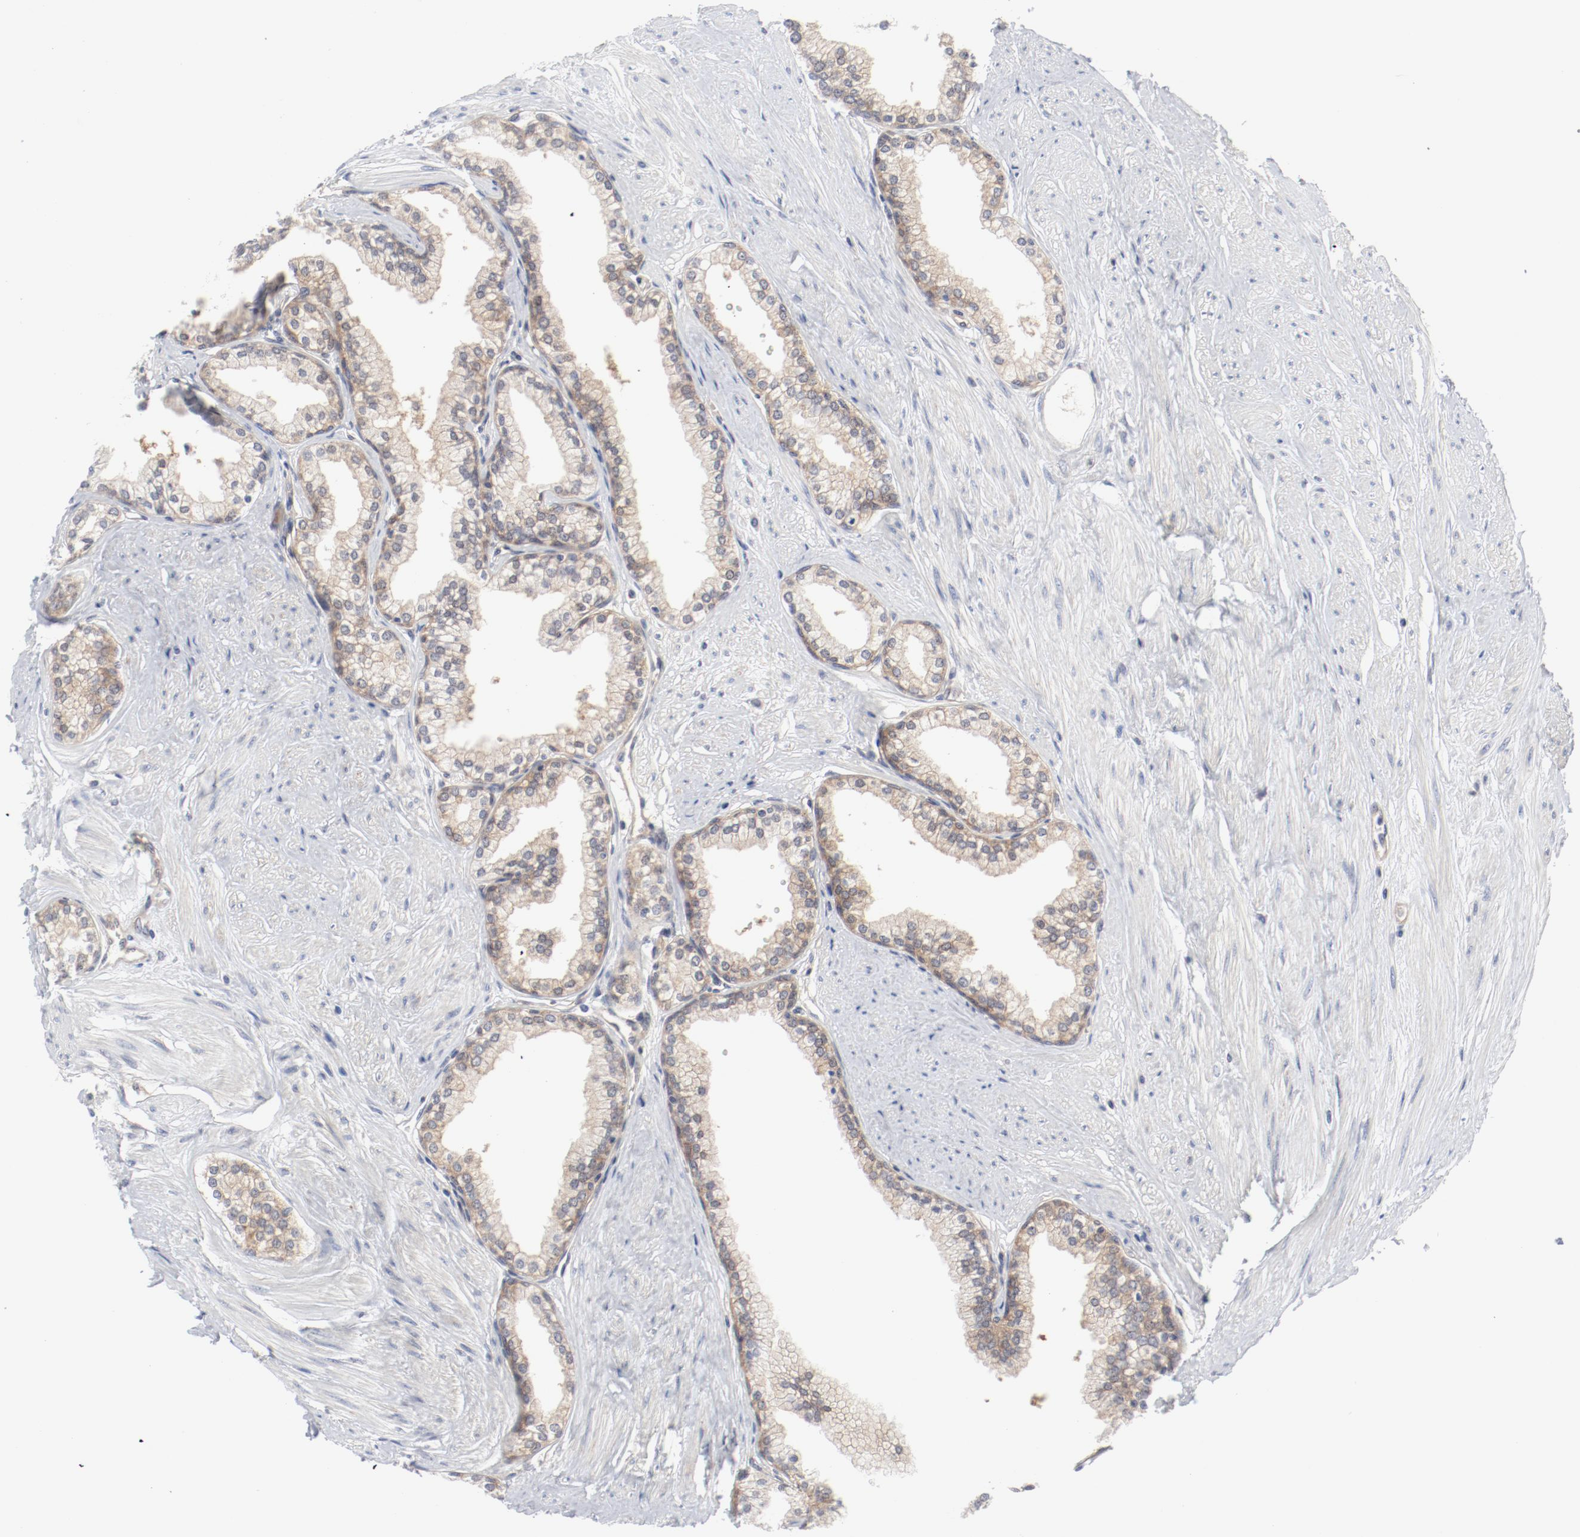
{"staining": {"intensity": "weak", "quantity": ">75%", "location": "cytoplasmic/membranous"}, "tissue": "prostate", "cell_type": "Glandular cells", "image_type": "normal", "snomed": [{"axis": "morphology", "description": "Normal tissue, NOS"}, {"axis": "topography", "description": "Prostate"}], "caption": "DAB (3,3'-diaminobenzidine) immunohistochemical staining of normal human prostate exhibits weak cytoplasmic/membranous protein expression in approximately >75% of glandular cells.", "gene": "BAD", "patient": {"sex": "male", "age": 64}}